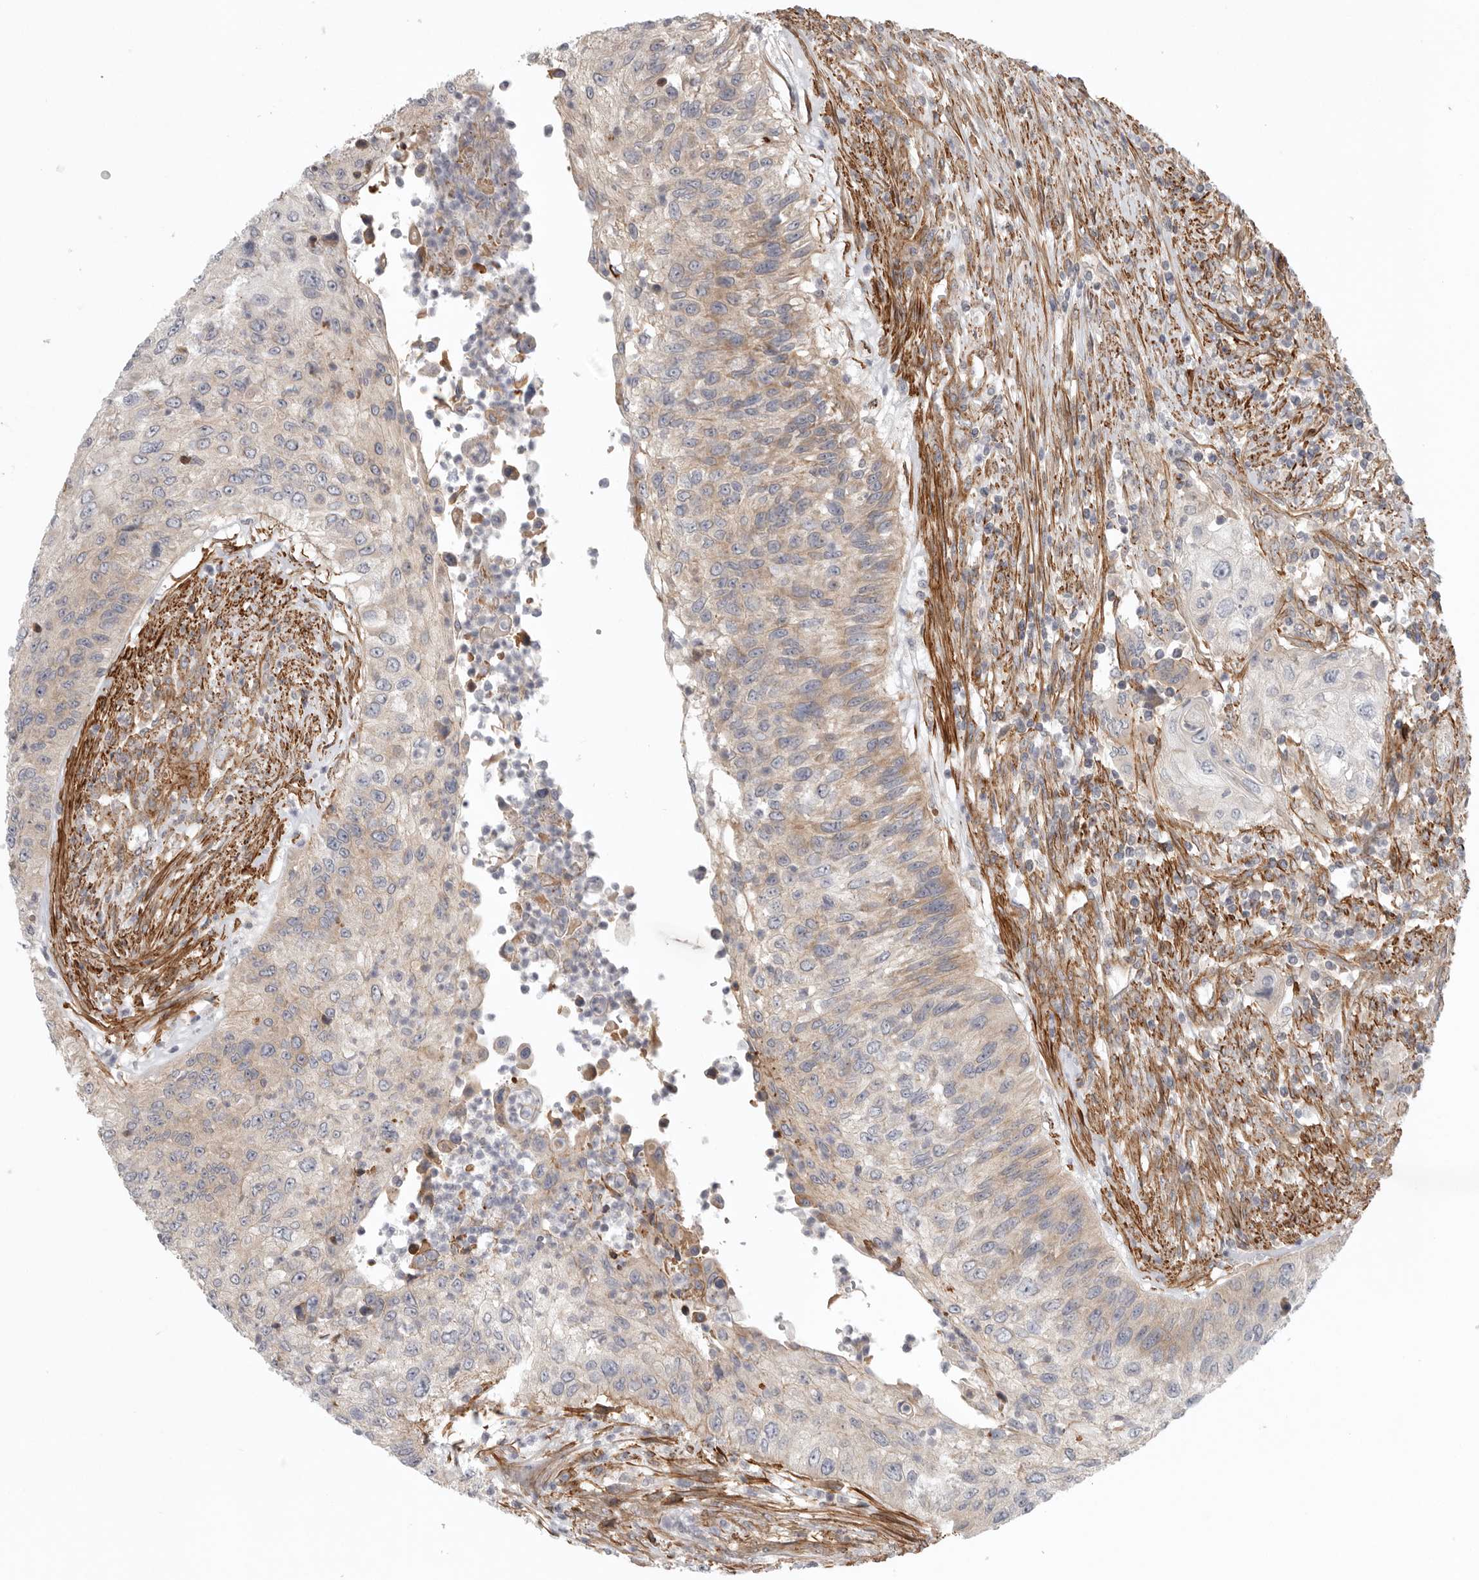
{"staining": {"intensity": "weak", "quantity": "25%-75%", "location": "cytoplasmic/membranous"}, "tissue": "urothelial cancer", "cell_type": "Tumor cells", "image_type": "cancer", "snomed": [{"axis": "morphology", "description": "Urothelial carcinoma, High grade"}, {"axis": "topography", "description": "Urinary bladder"}], "caption": "DAB (3,3'-diaminobenzidine) immunohistochemical staining of urothelial cancer reveals weak cytoplasmic/membranous protein positivity in approximately 25%-75% of tumor cells. (Stains: DAB in brown, nuclei in blue, Microscopy: brightfield microscopy at high magnification).", "gene": "LONRF1", "patient": {"sex": "female", "age": 60}}